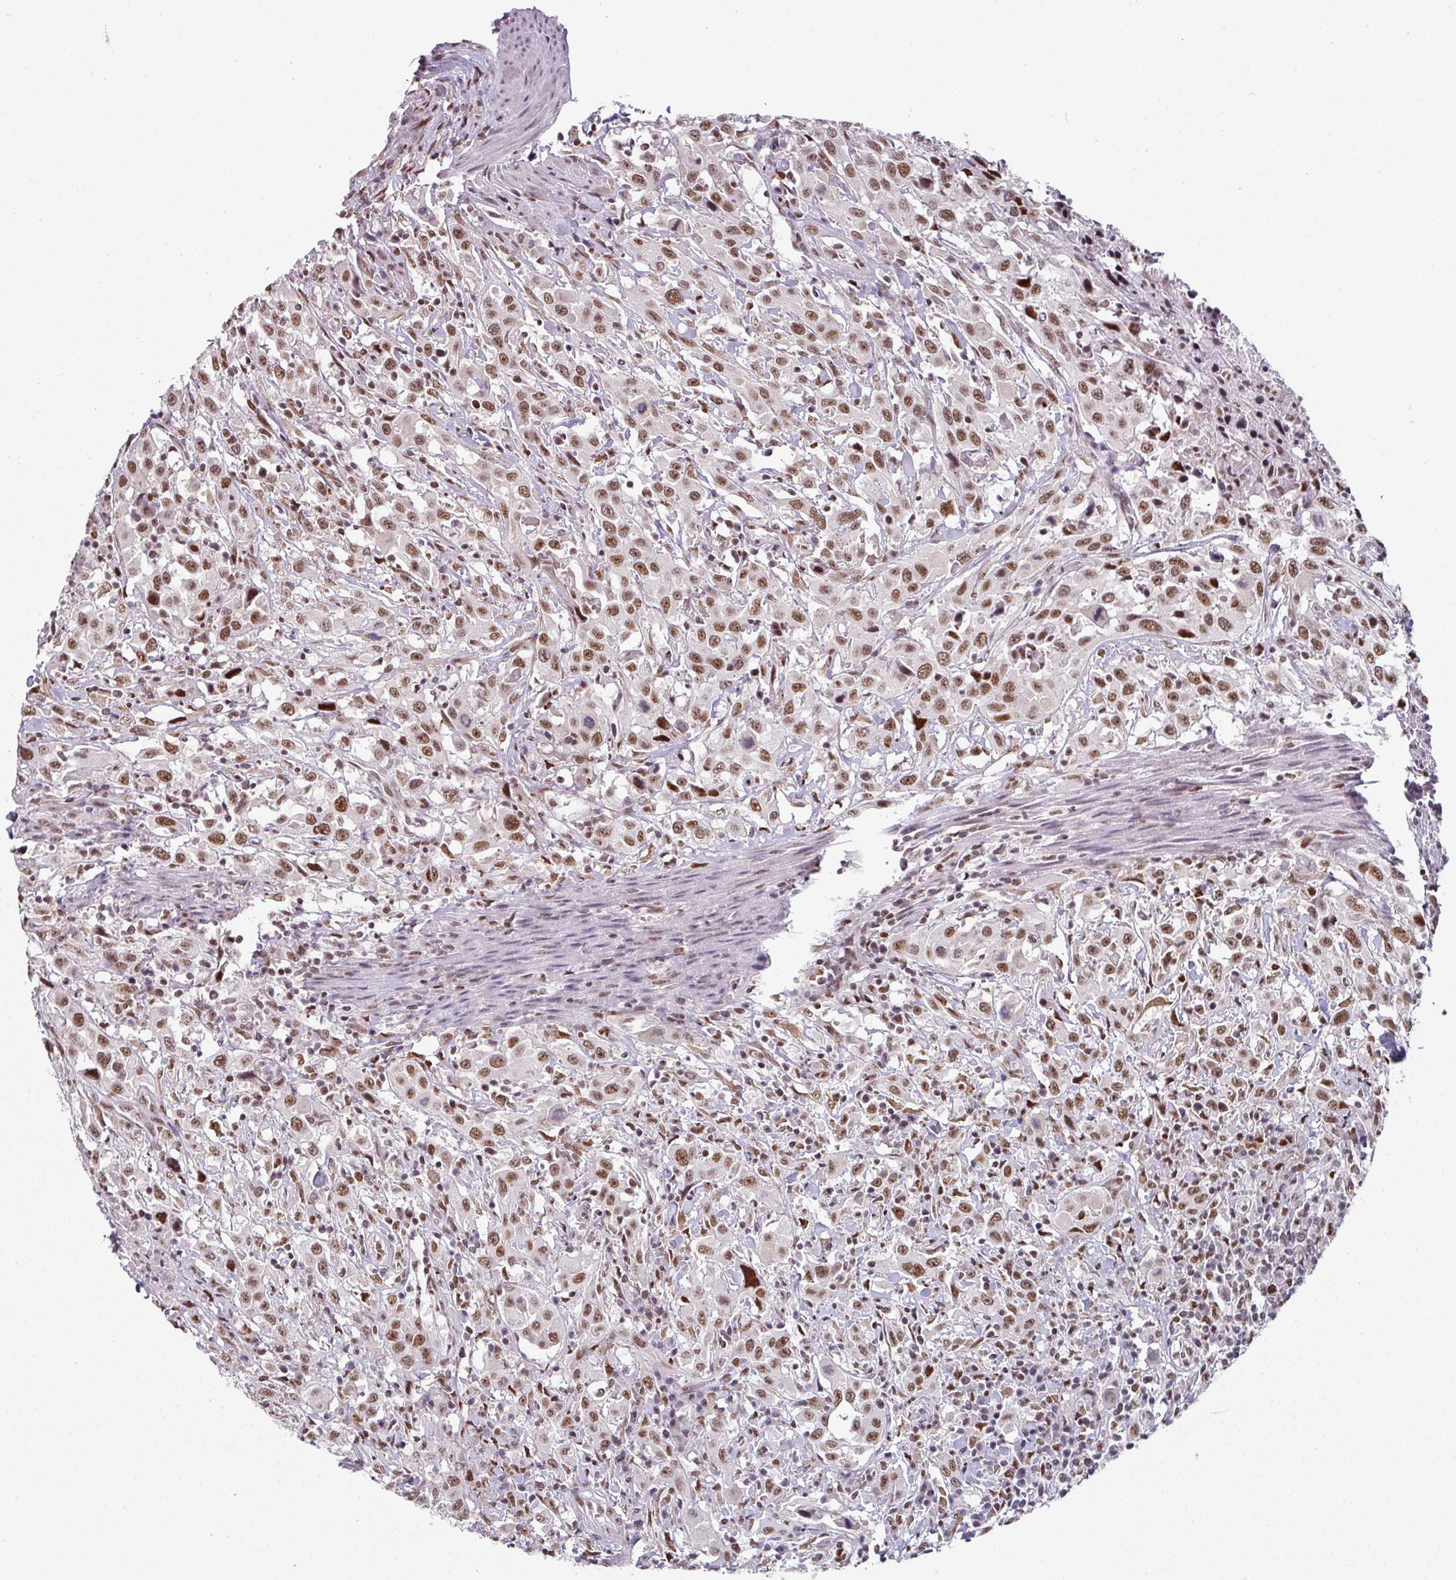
{"staining": {"intensity": "moderate", "quantity": ">75%", "location": "nuclear"}, "tissue": "urothelial cancer", "cell_type": "Tumor cells", "image_type": "cancer", "snomed": [{"axis": "morphology", "description": "Urothelial carcinoma, High grade"}, {"axis": "topography", "description": "Urinary bladder"}], "caption": "Urothelial cancer tissue demonstrates moderate nuclear staining in about >75% of tumor cells, visualized by immunohistochemistry.", "gene": "RAD50", "patient": {"sex": "male", "age": 61}}